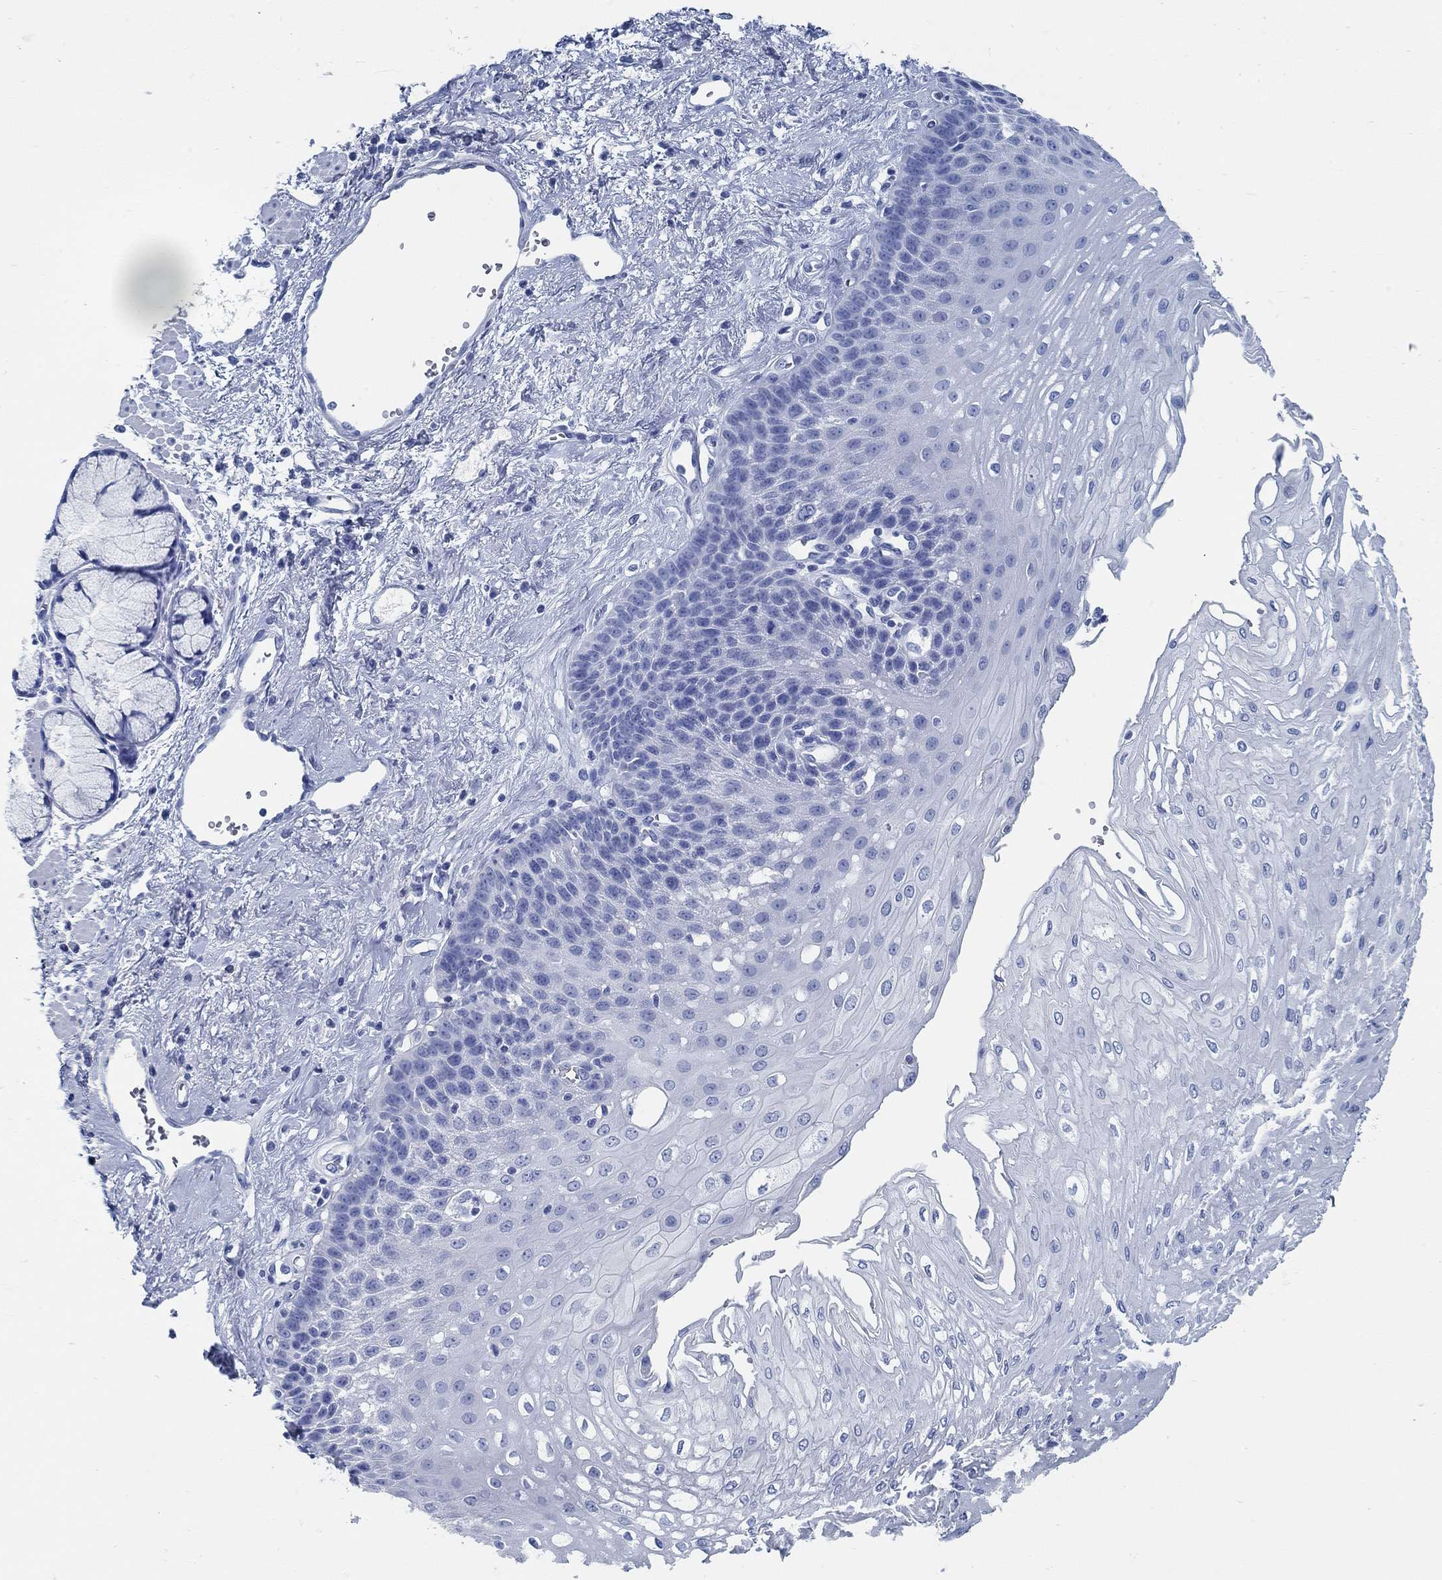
{"staining": {"intensity": "negative", "quantity": "none", "location": "none"}, "tissue": "esophagus", "cell_type": "Squamous epithelial cells", "image_type": "normal", "snomed": [{"axis": "morphology", "description": "Normal tissue, NOS"}, {"axis": "topography", "description": "Esophagus"}], "caption": "The IHC photomicrograph has no significant positivity in squamous epithelial cells of esophagus. (Brightfield microscopy of DAB immunohistochemistry at high magnification).", "gene": "SLC45A1", "patient": {"sex": "female", "age": 62}}